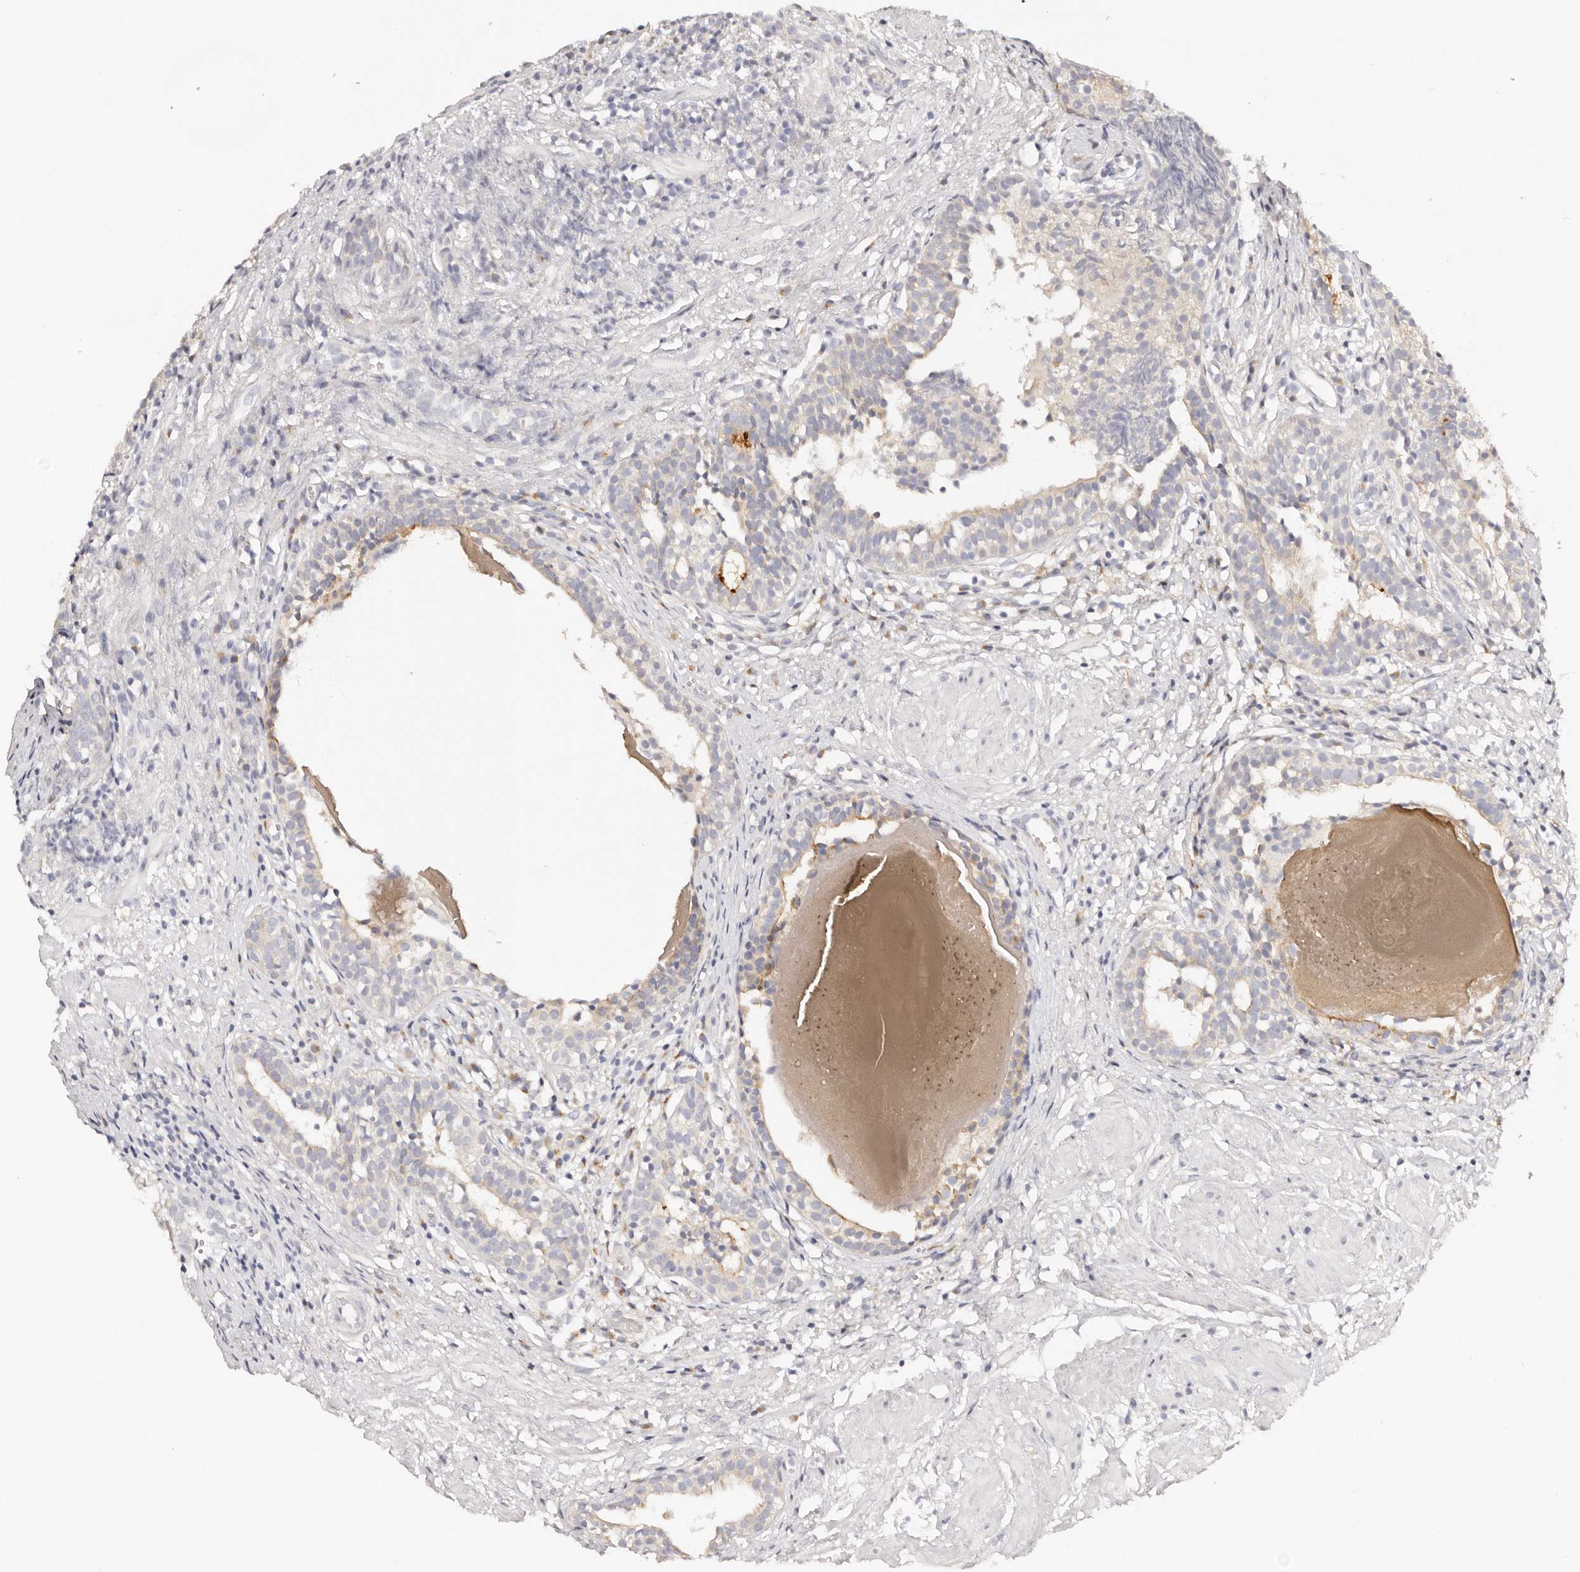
{"staining": {"intensity": "negative", "quantity": "none", "location": "none"}, "tissue": "prostate cancer", "cell_type": "Tumor cells", "image_type": "cancer", "snomed": [{"axis": "morphology", "description": "Adenocarcinoma, Low grade"}, {"axis": "topography", "description": "Prostate"}], "caption": "Photomicrograph shows no significant protein staining in tumor cells of low-grade adenocarcinoma (prostate).", "gene": "DNASE1", "patient": {"sex": "male", "age": 88}}